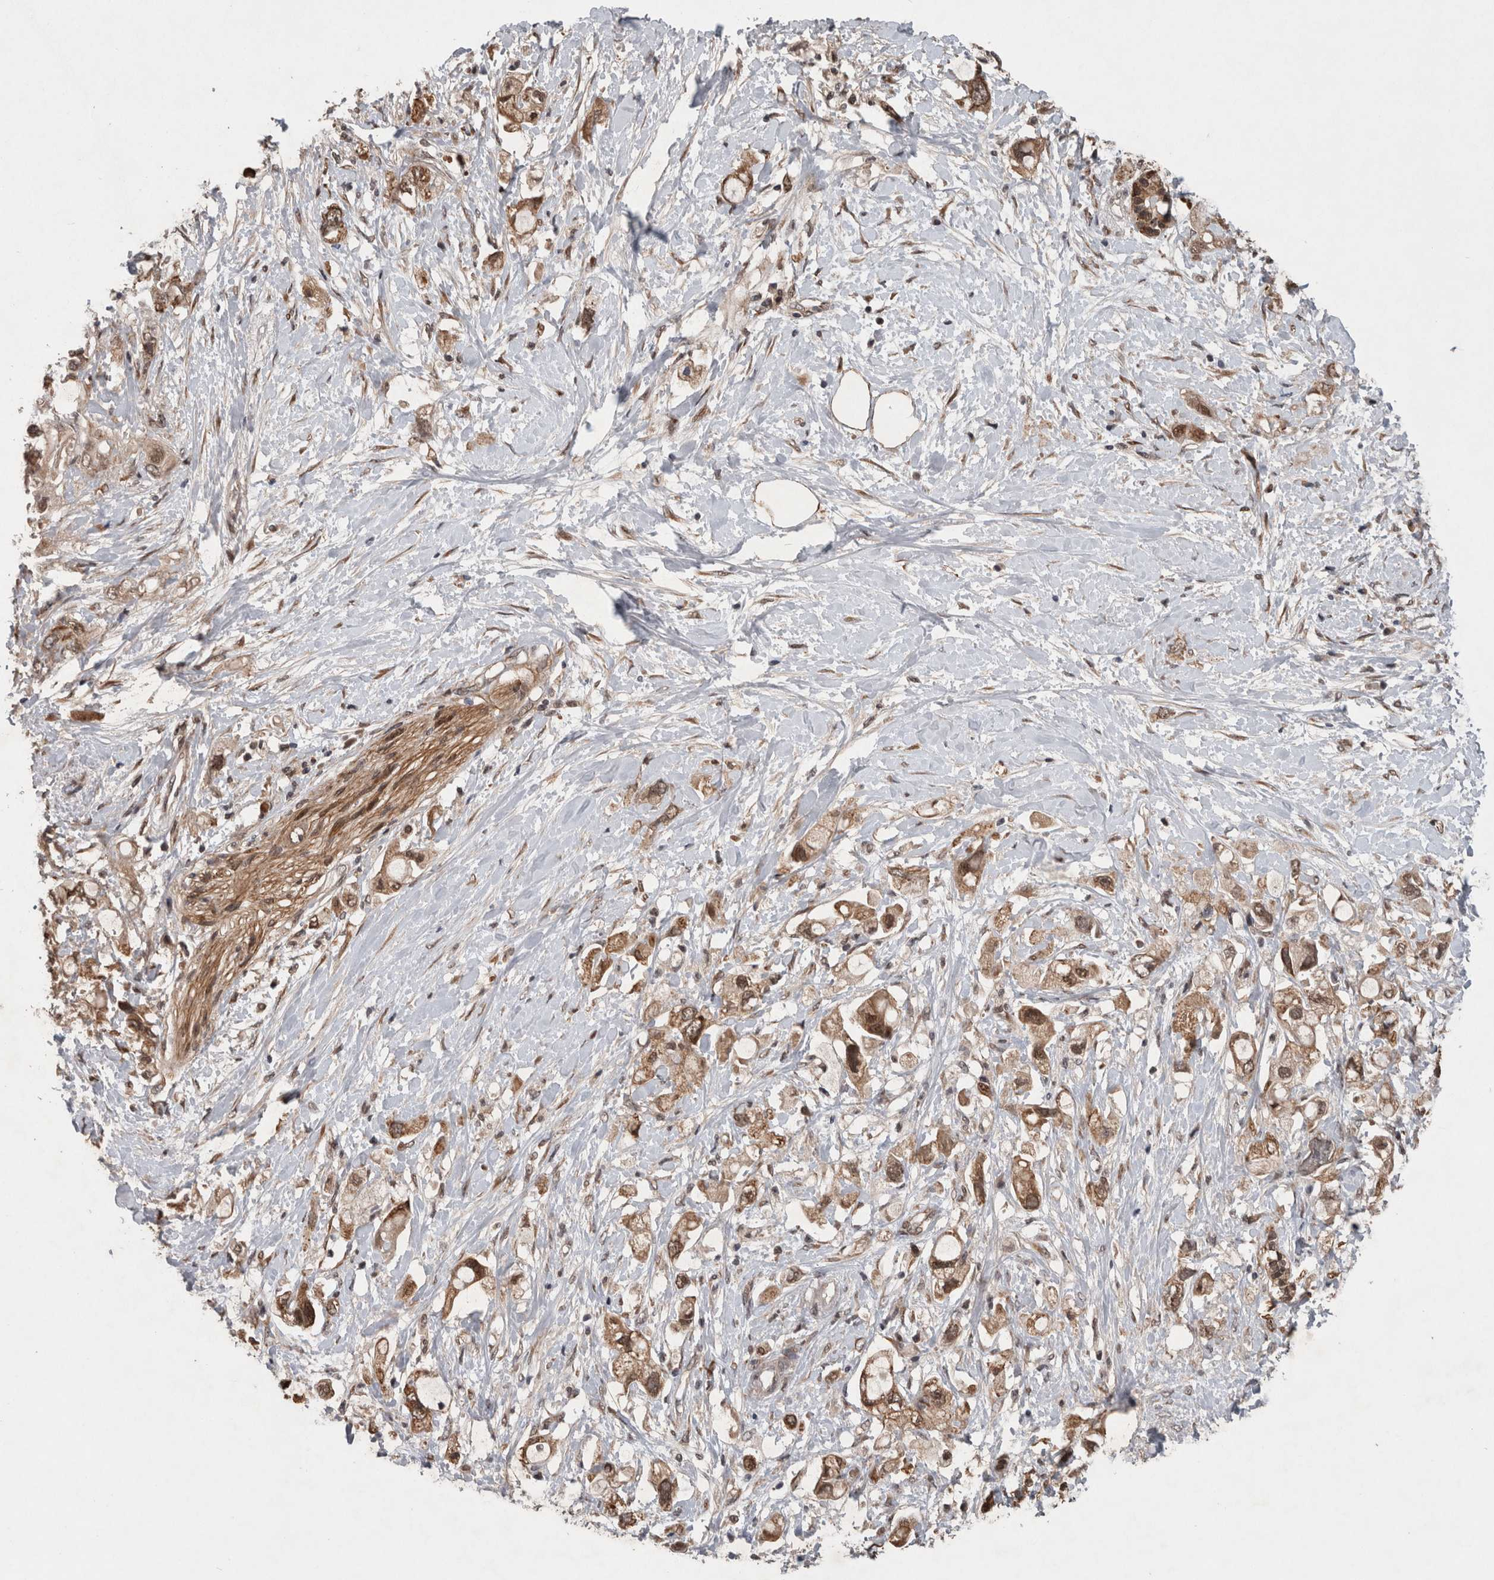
{"staining": {"intensity": "moderate", "quantity": ">75%", "location": "cytoplasmic/membranous,nuclear"}, "tissue": "pancreatic cancer", "cell_type": "Tumor cells", "image_type": "cancer", "snomed": [{"axis": "morphology", "description": "Adenocarcinoma, NOS"}, {"axis": "topography", "description": "Pancreas"}], "caption": "Immunohistochemical staining of human pancreatic cancer demonstrates medium levels of moderate cytoplasmic/membranous and nuclear staining in about >75% of tumor cells.", "gene": "GIMAP6", "patient": {"sex": "female", "age": 56}}